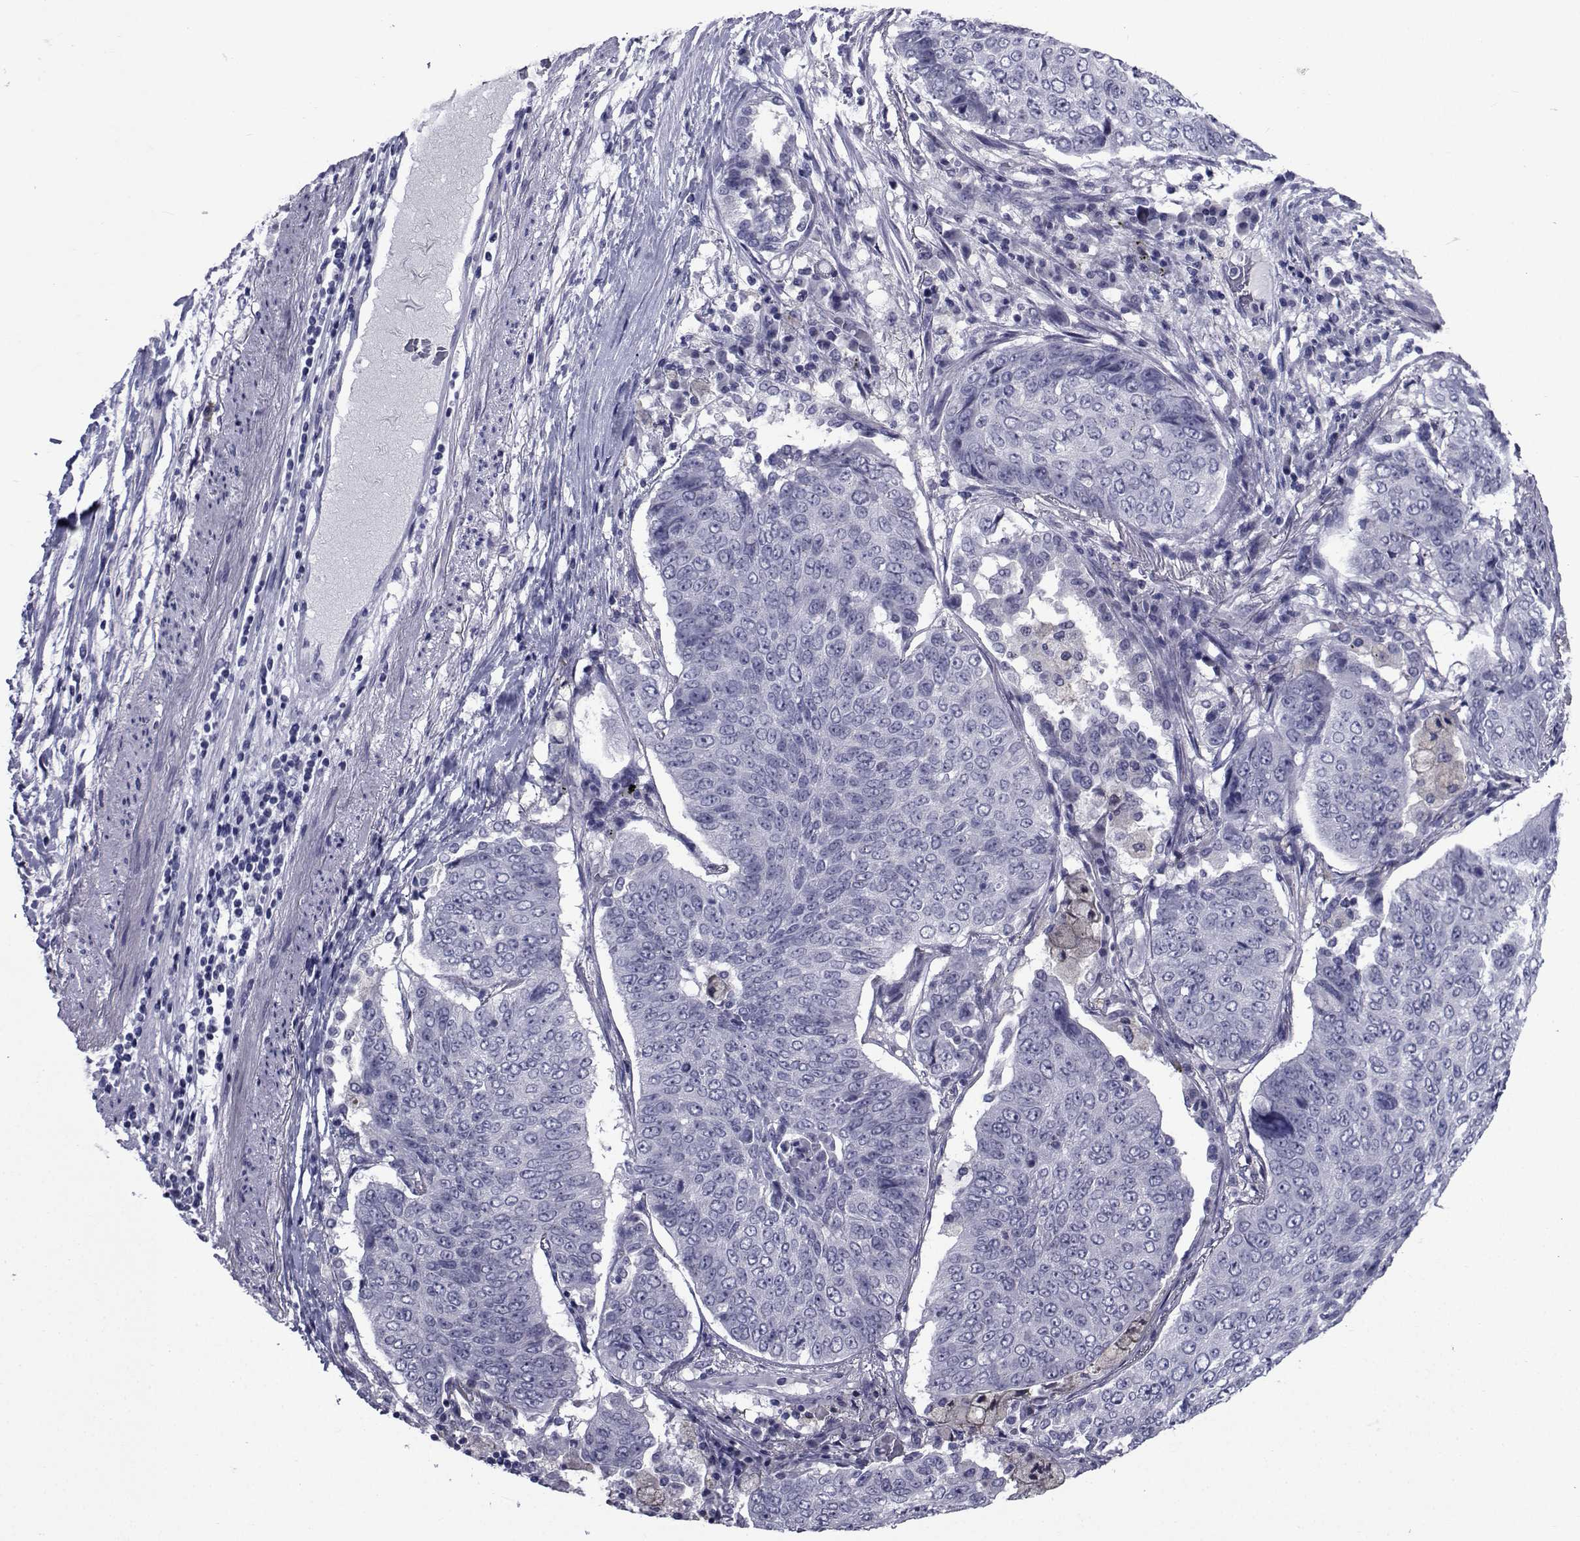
{"staining": {"intensity": "negative", "quantity": "none", "location": "none"}, "tissue": "lung cancer", "cell_type": "Tumor cells", "image_type": "cancer", "snomed": [{"axis": "morphology", "description": "Normal tissue, NOS"}, {"axis": "morphology", "description": "Squamous cell carcinoma, NOS"}, {"axis": "topography", "description": "Bronchus"}, {"axis": "topography", "description": "Lung"}], "caption": "An immunohistochemistry (IHC) photomicrograph of lung squamous cell carcinoma is shown. There is no staining in tumor cells of lung squamous cell carcinoma.", "gene": "SEMA5B", "patient": {"sex": "male", "age": 64}}